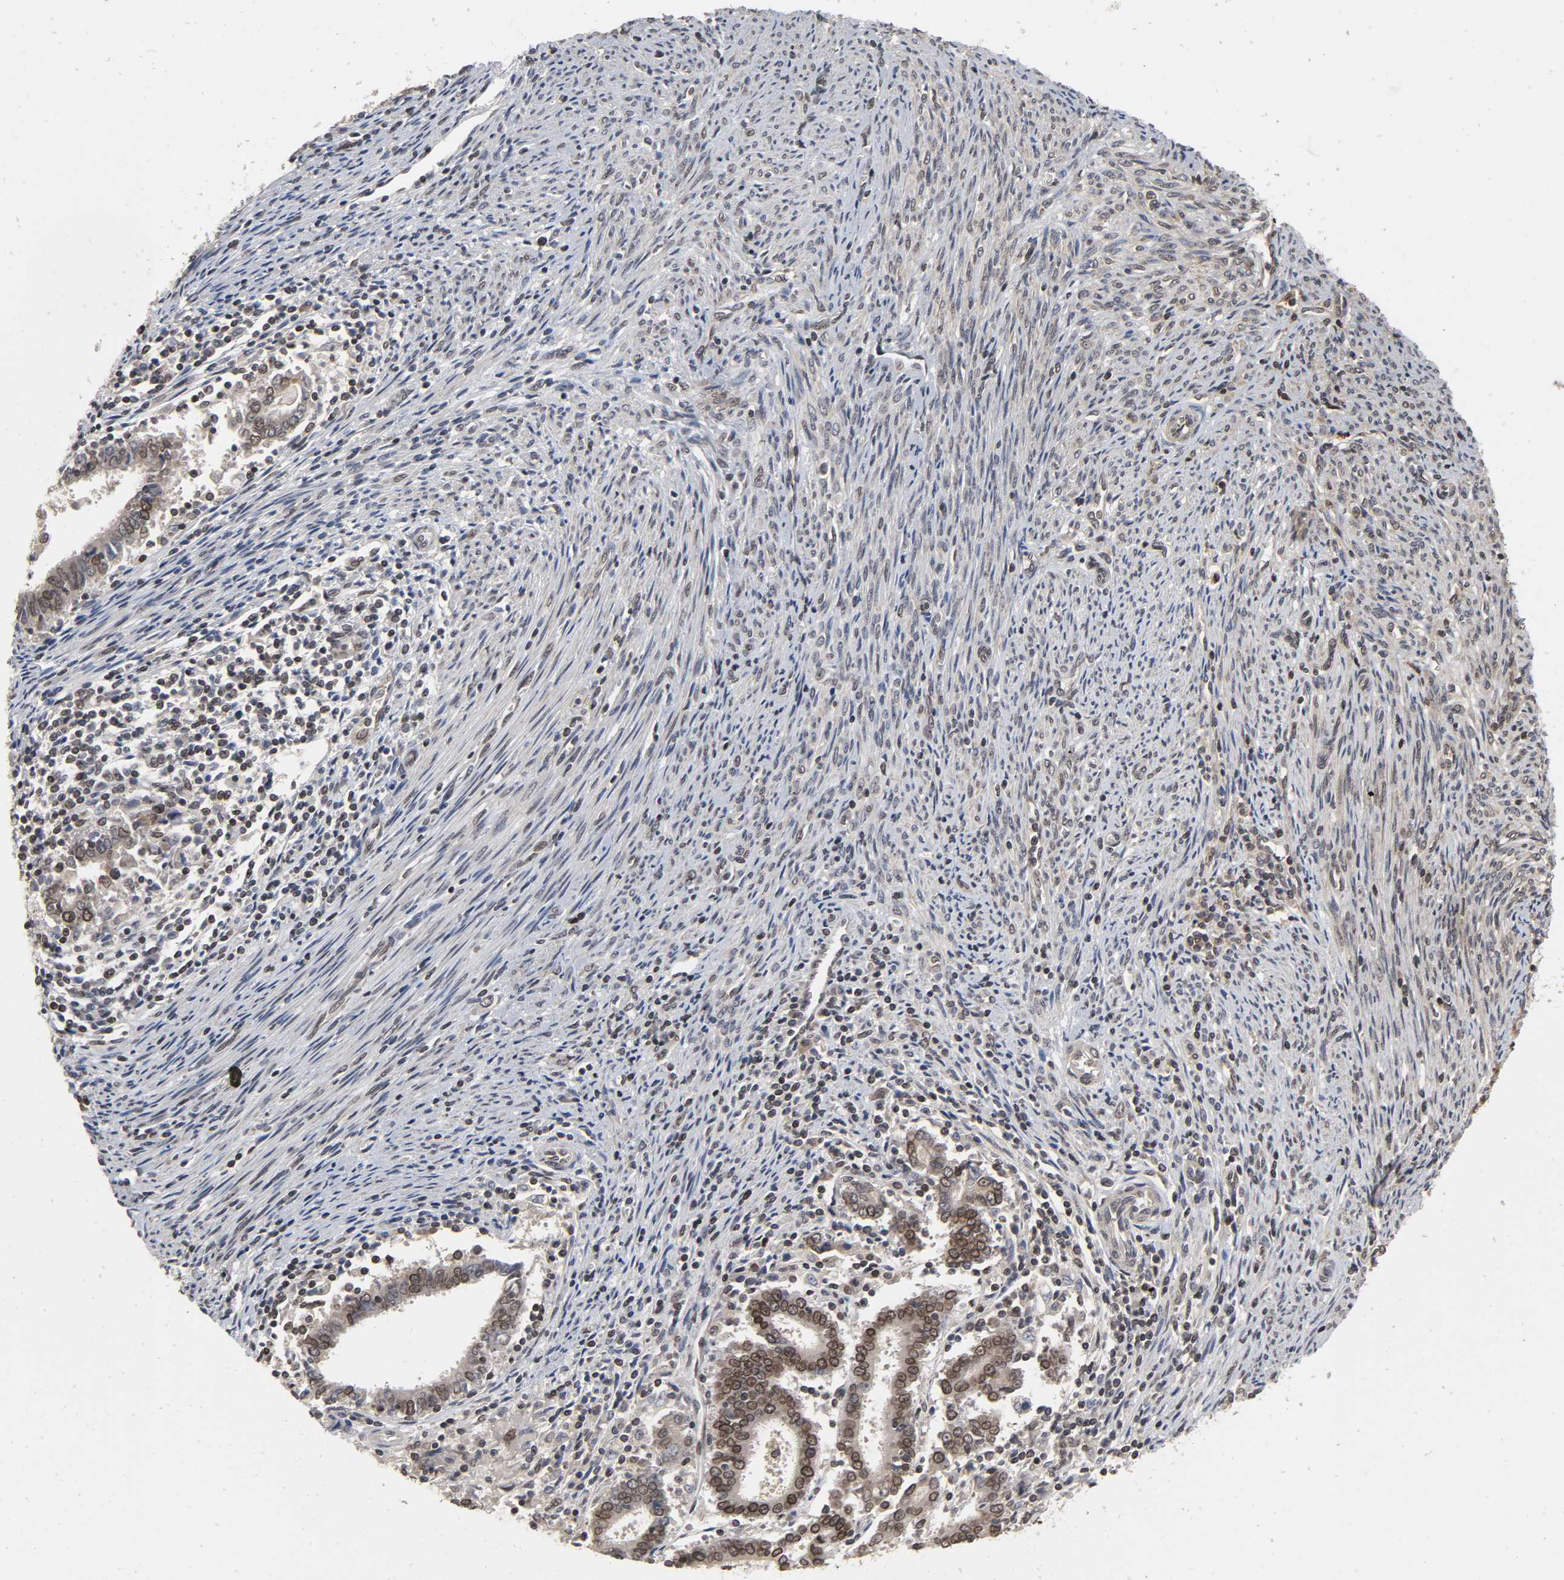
{"staining": {"intensity": "moderate", "quantity": ">75%", "location": "cytoplasmic/membranous,nuclear"}, "tissue": "endometrial cancer", "cell_type": "Tumor cells", "image_type": "cancer", "snomed": [{"axis": "morphology", "description": "Adenocarcinoma, NOS"}, {"axis": "topography", "description": "Uterus"}], "caption": "Endometrial adenocarcinoma stained with a protein marker reveals moderate staining in tumor cells.", "gene": "CPN2", "patient": {"sex": "female", "age": 83}}